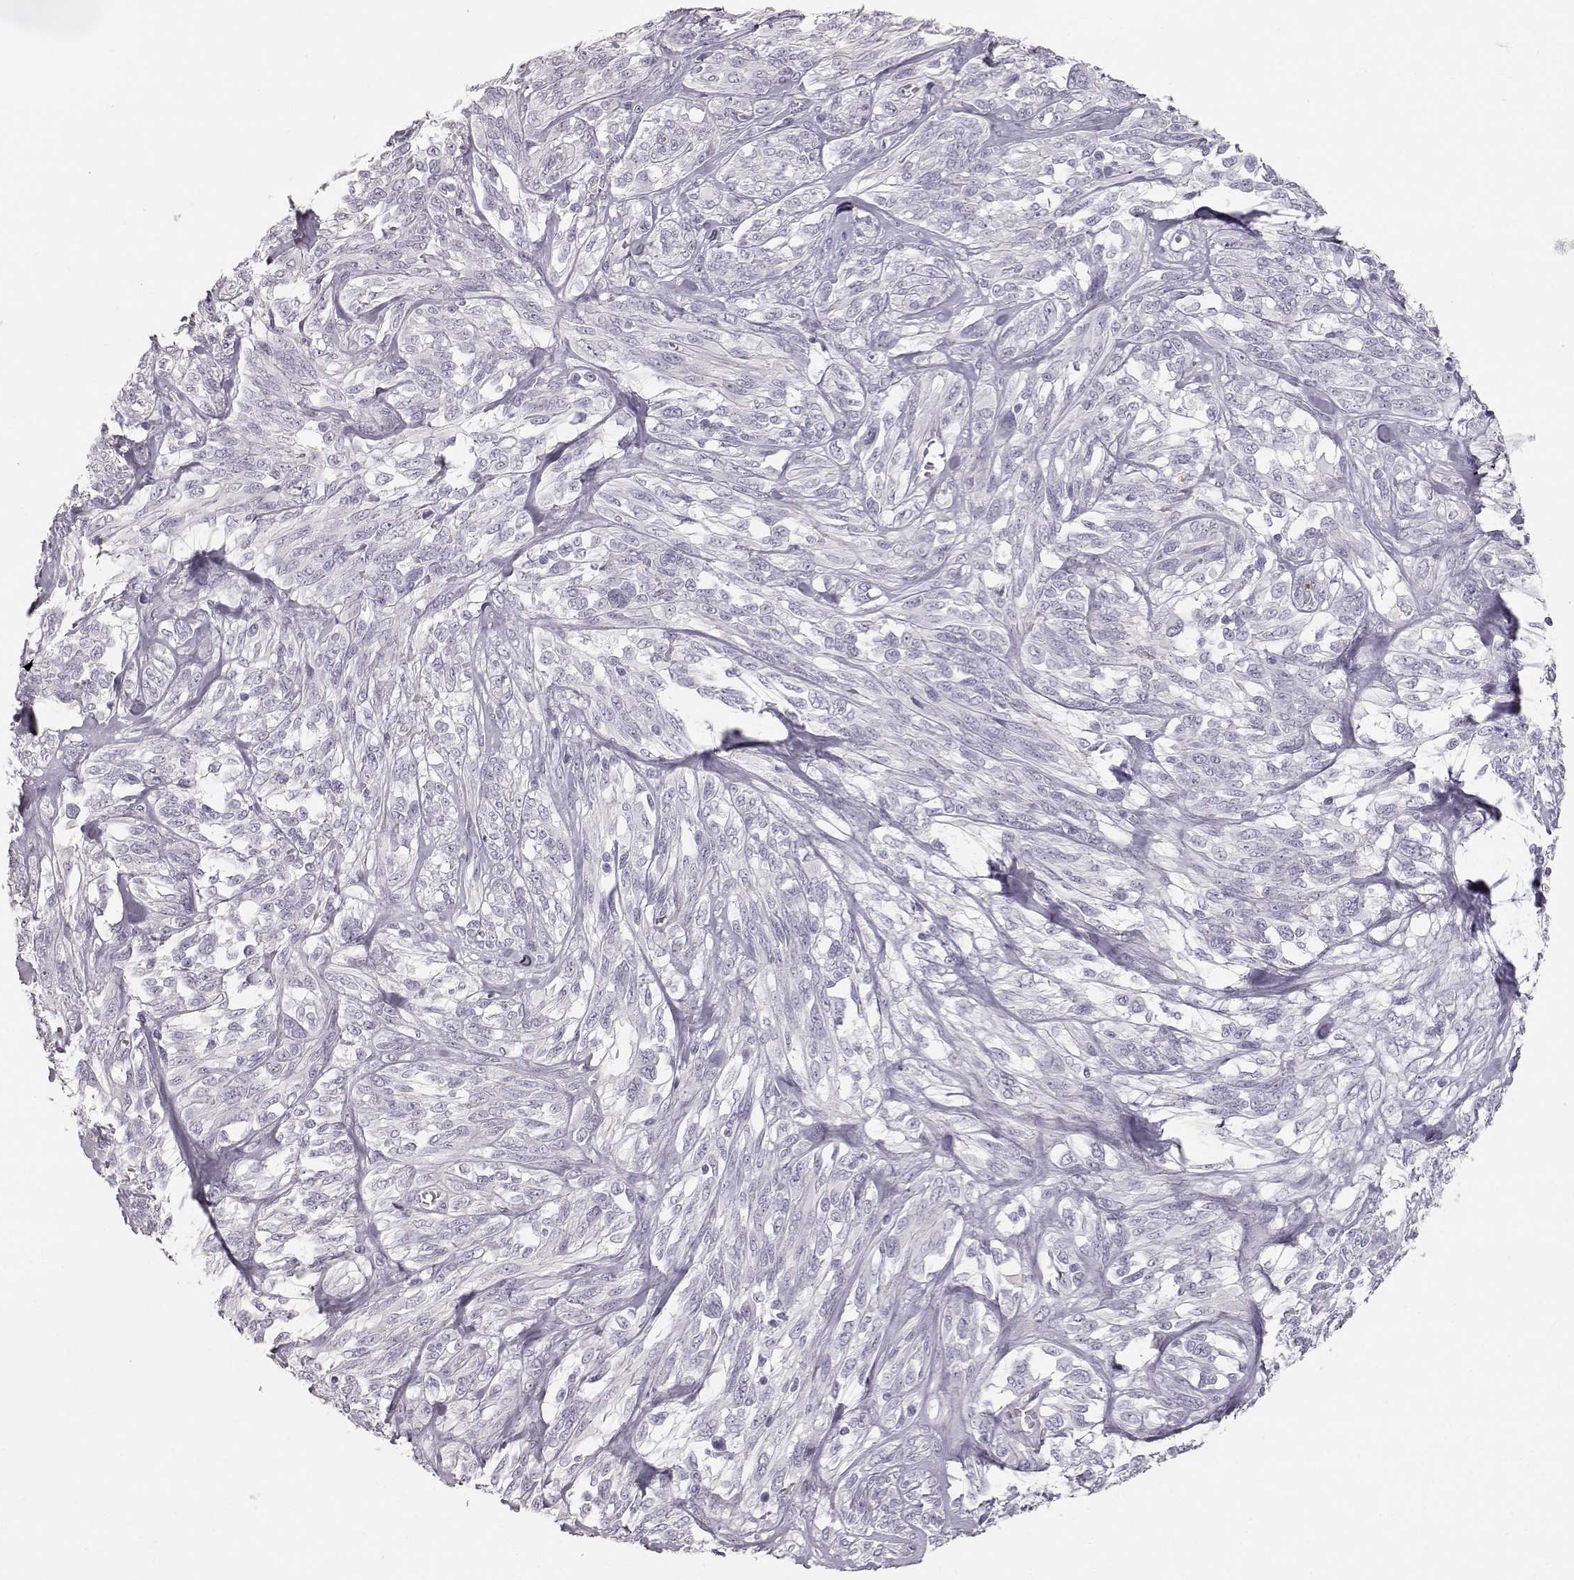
{"staining": {"intensity": "negative", "quantity": "none", "location": "none"}, "tissue": "melanoma", "cell_type": "Tumor cells", "image_type": "cancer", "snomed": [{"axis": "morphology", "description": "Malignant melanoma, NOS"}, {"axis": "topography", "description": "Skin"}], "caption": "Immunohistochemistry of human malignant melanoma demonstrates no positivity in tumor cells. (Brightfield microscopy of DAB (3,3'-diaminobenzidine) IHC at high magnification).", "gene": "KRTAP16-1", "patient": {"sex": "female", "age": 91}}